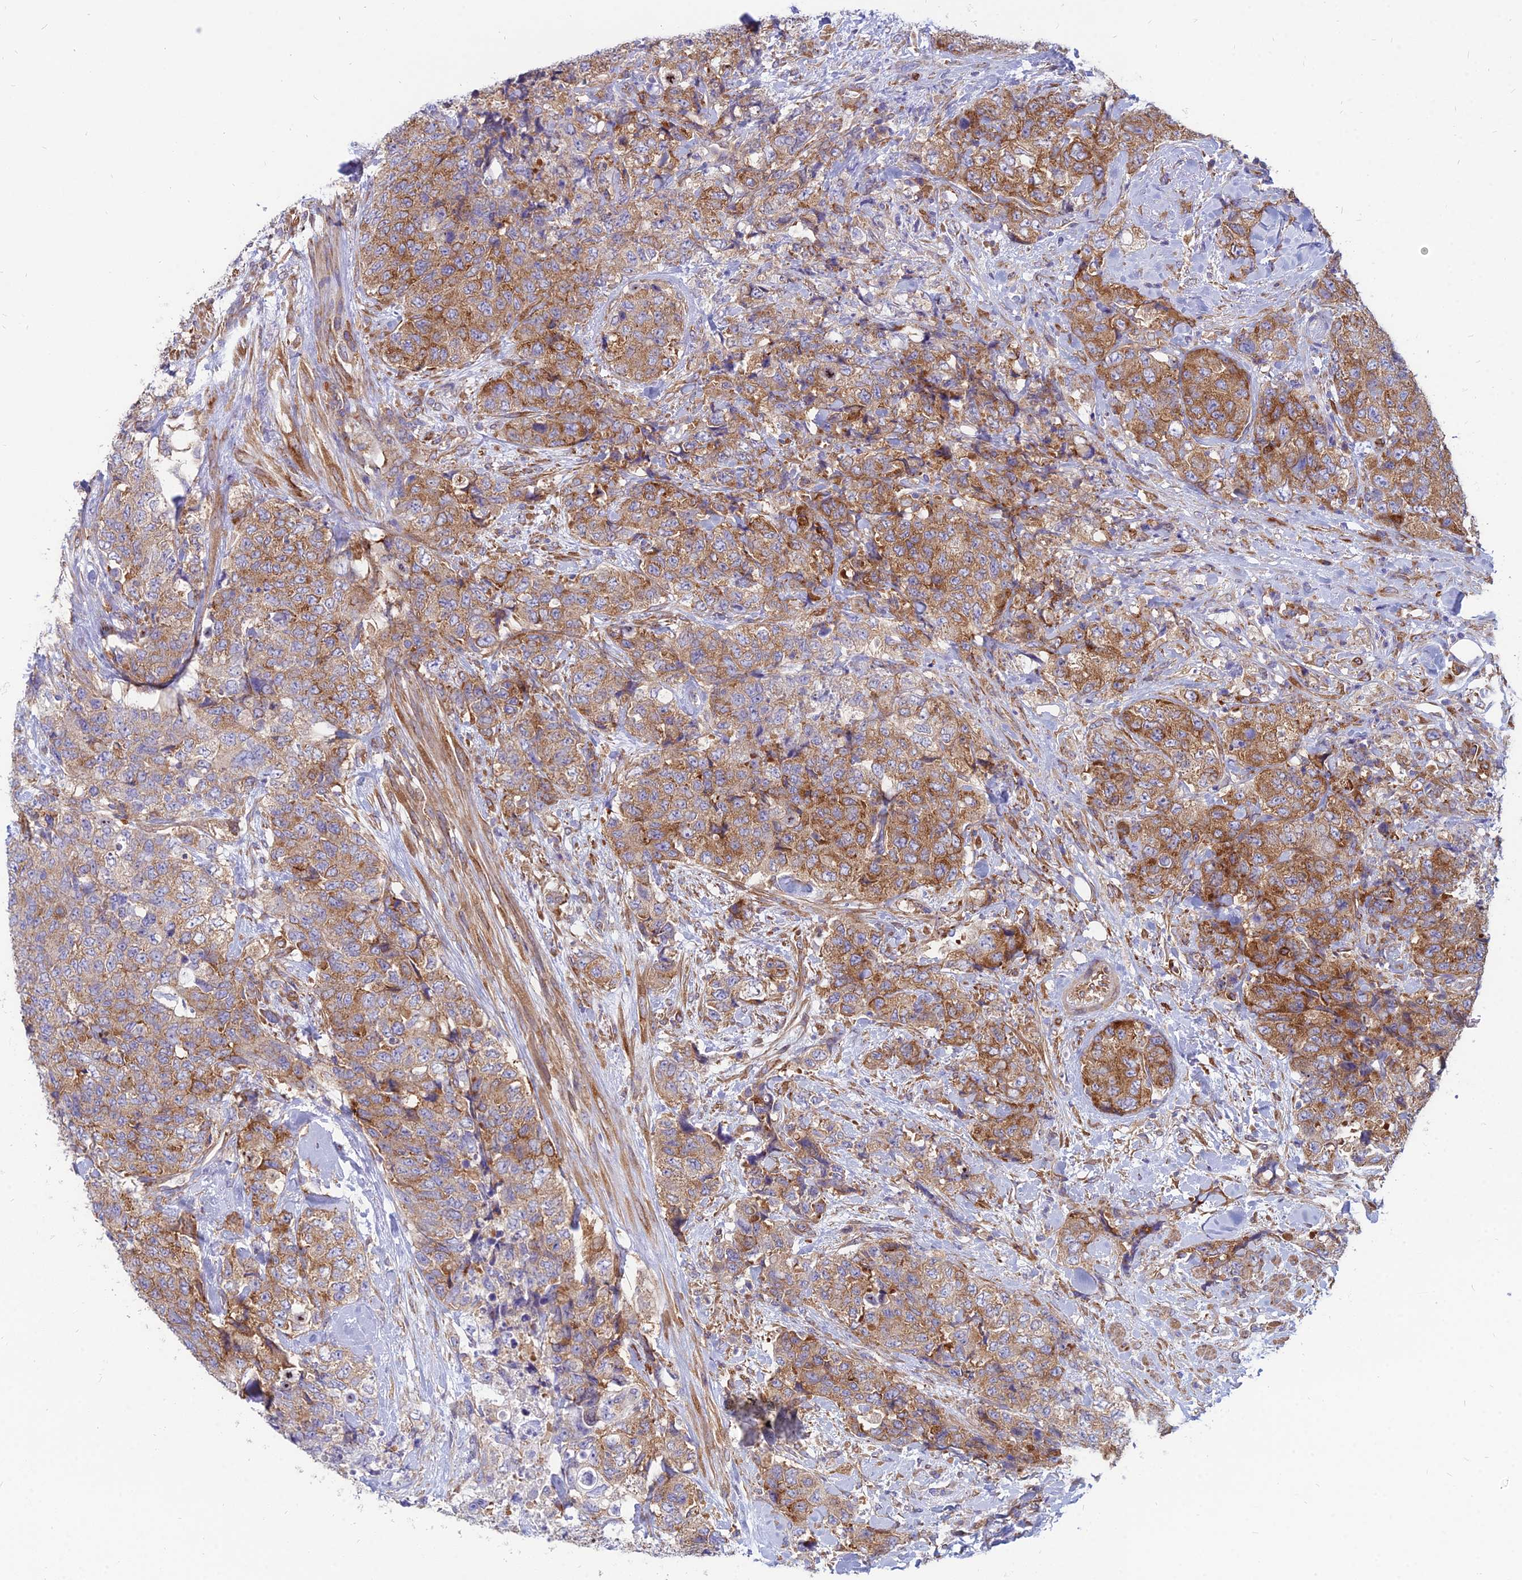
{"staining": {"intensity": "moderate", "quantity": ">75%", "location": "cytoplasmic/membranous"}, "tissue": "urothelial cancer", "cell_type": "Tumor cells", "image_type": "cancer", "snomed": [{"axis": "morphology", "description": "Urothelial carcinoma, High grade"}, {"axis": "topography", "description": "Urinary bladder"}], "caption": "Immunohistochemistry (DAB (3,3'-diaminobenzidine)) staining of urothelial cancer shows moderate cytoplasmic/membranous protein staining in about >75% of tumor cells. (Brightfield microscopy of DAB IHC at high magnification).", "gene": "TXLNA", "patient": {"sex": "female", "age": 78}}